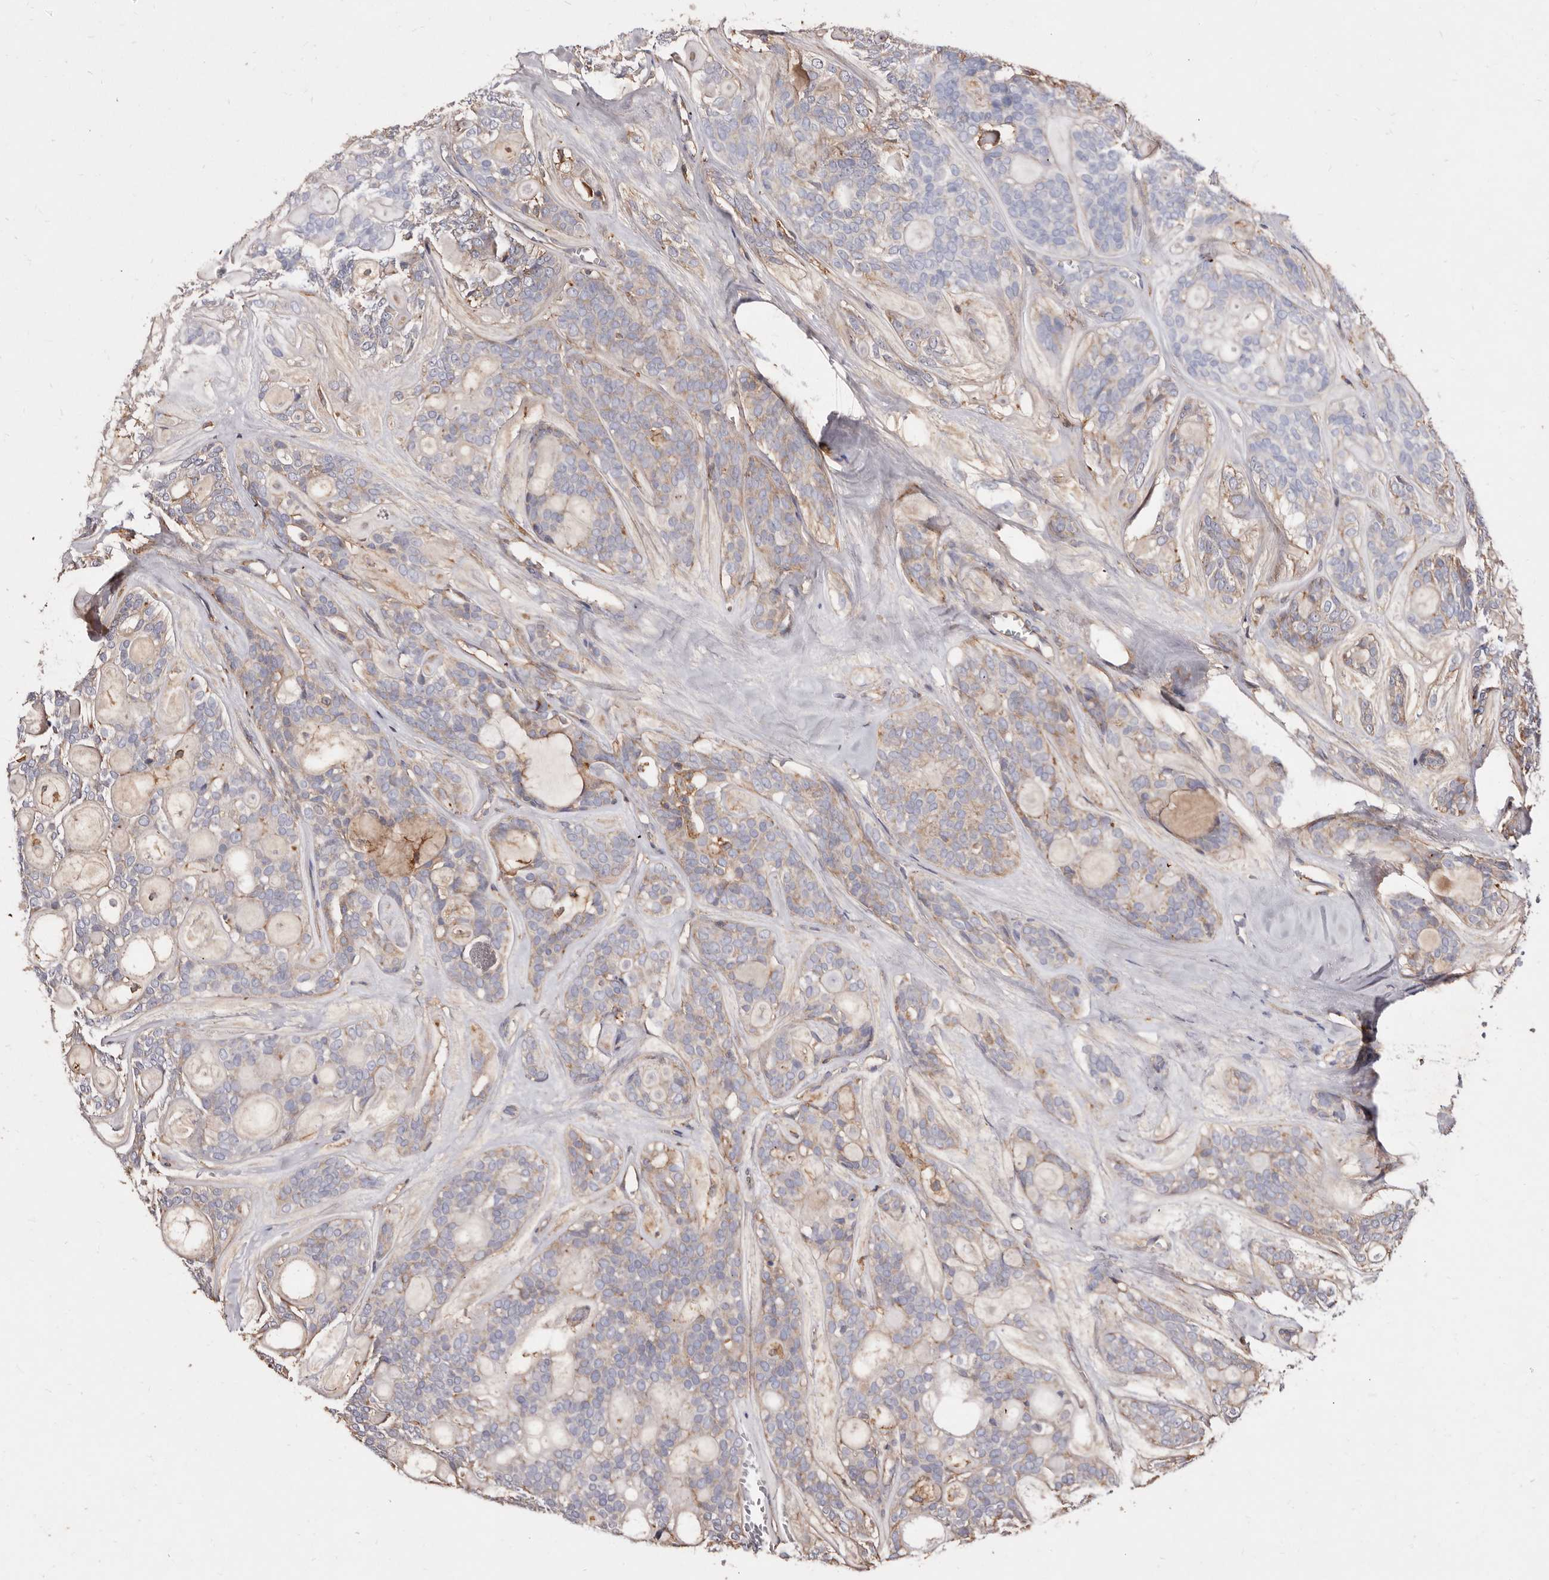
{"staining": {"intensity": "weak", "quantity": "<25%", "location": "cytoplasmic/membranous"}, "tissue": "head and neck cancer", "cell_type": "Tumor cells", "image_type": "cancer", "snomed": [{"axis": "morphology", "description": "Adenocarcinoma, NOS"}, {"axis": "topography", "description": "Head-Neck"}], "caption": "This histopathology image is of head and neck cancer stained with IHC to label a protein in brown with the nuclei are counter-stained blue. There is no staining in tumor cells. (DAB IHC with hematoxylin counter stain).", "gene": "COQ8B", "patient": {"sex": "male", "age": 66}}